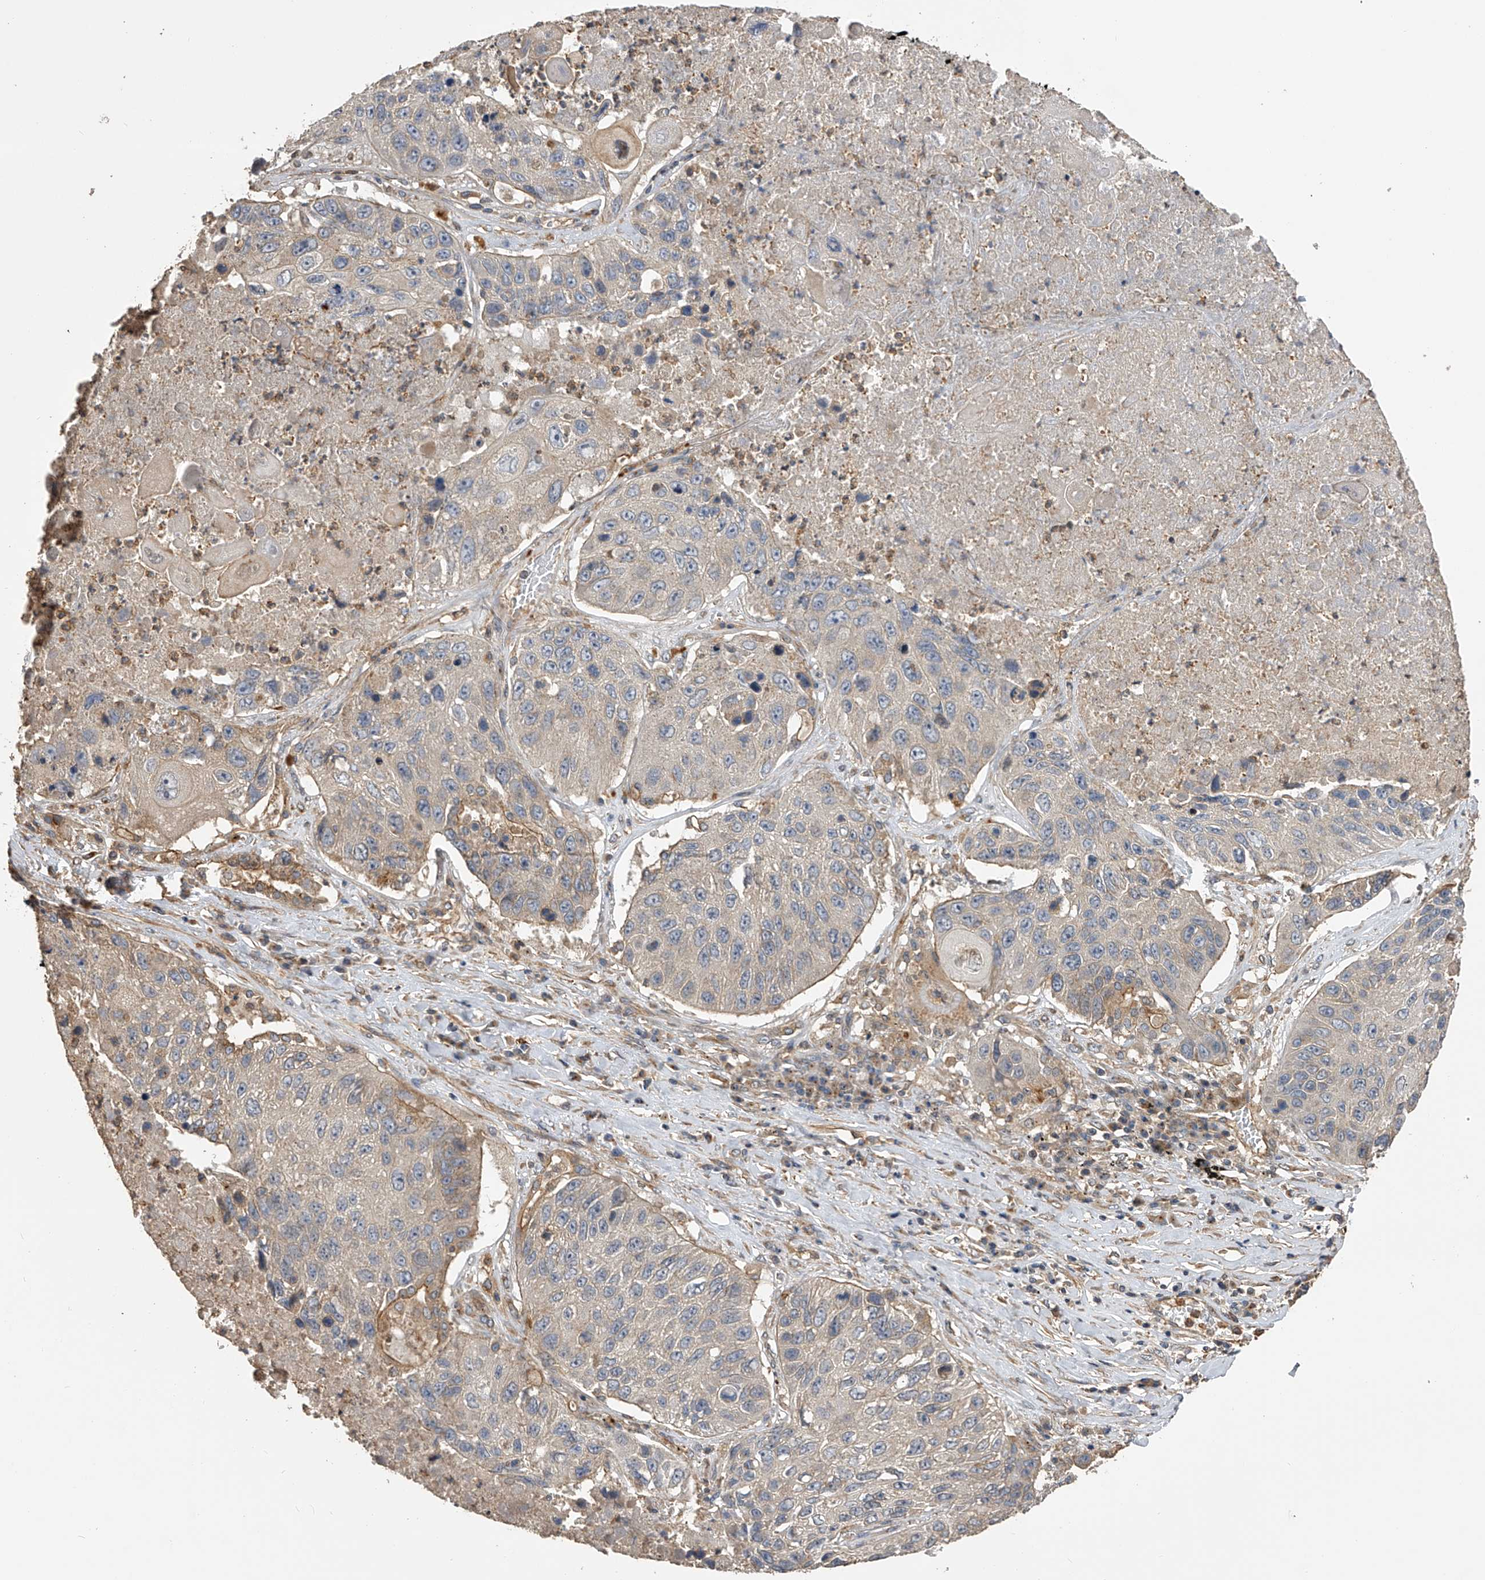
{"staining": {"intensity": "moderate", "quantity": "<25%", "location": "cytoplasmic/membranous"}, "tissue": "lung cancer", "cell_type": "Tumor cells", "image_type": "cancer", "snomed": [{"axis": "morphology", "description": "Squamous cell carcinoma, NOS"}, {"axis": "topography", "description": "Lung"}], "caption": "There is low levels of moderate cytoplasmic/membranous positivity in tumor cells of lung cancer, as demonstrated by immunohistochemical staining (brown color).", "gene": "PTPRA", "patient": {"sex": "male", "age": 61}}